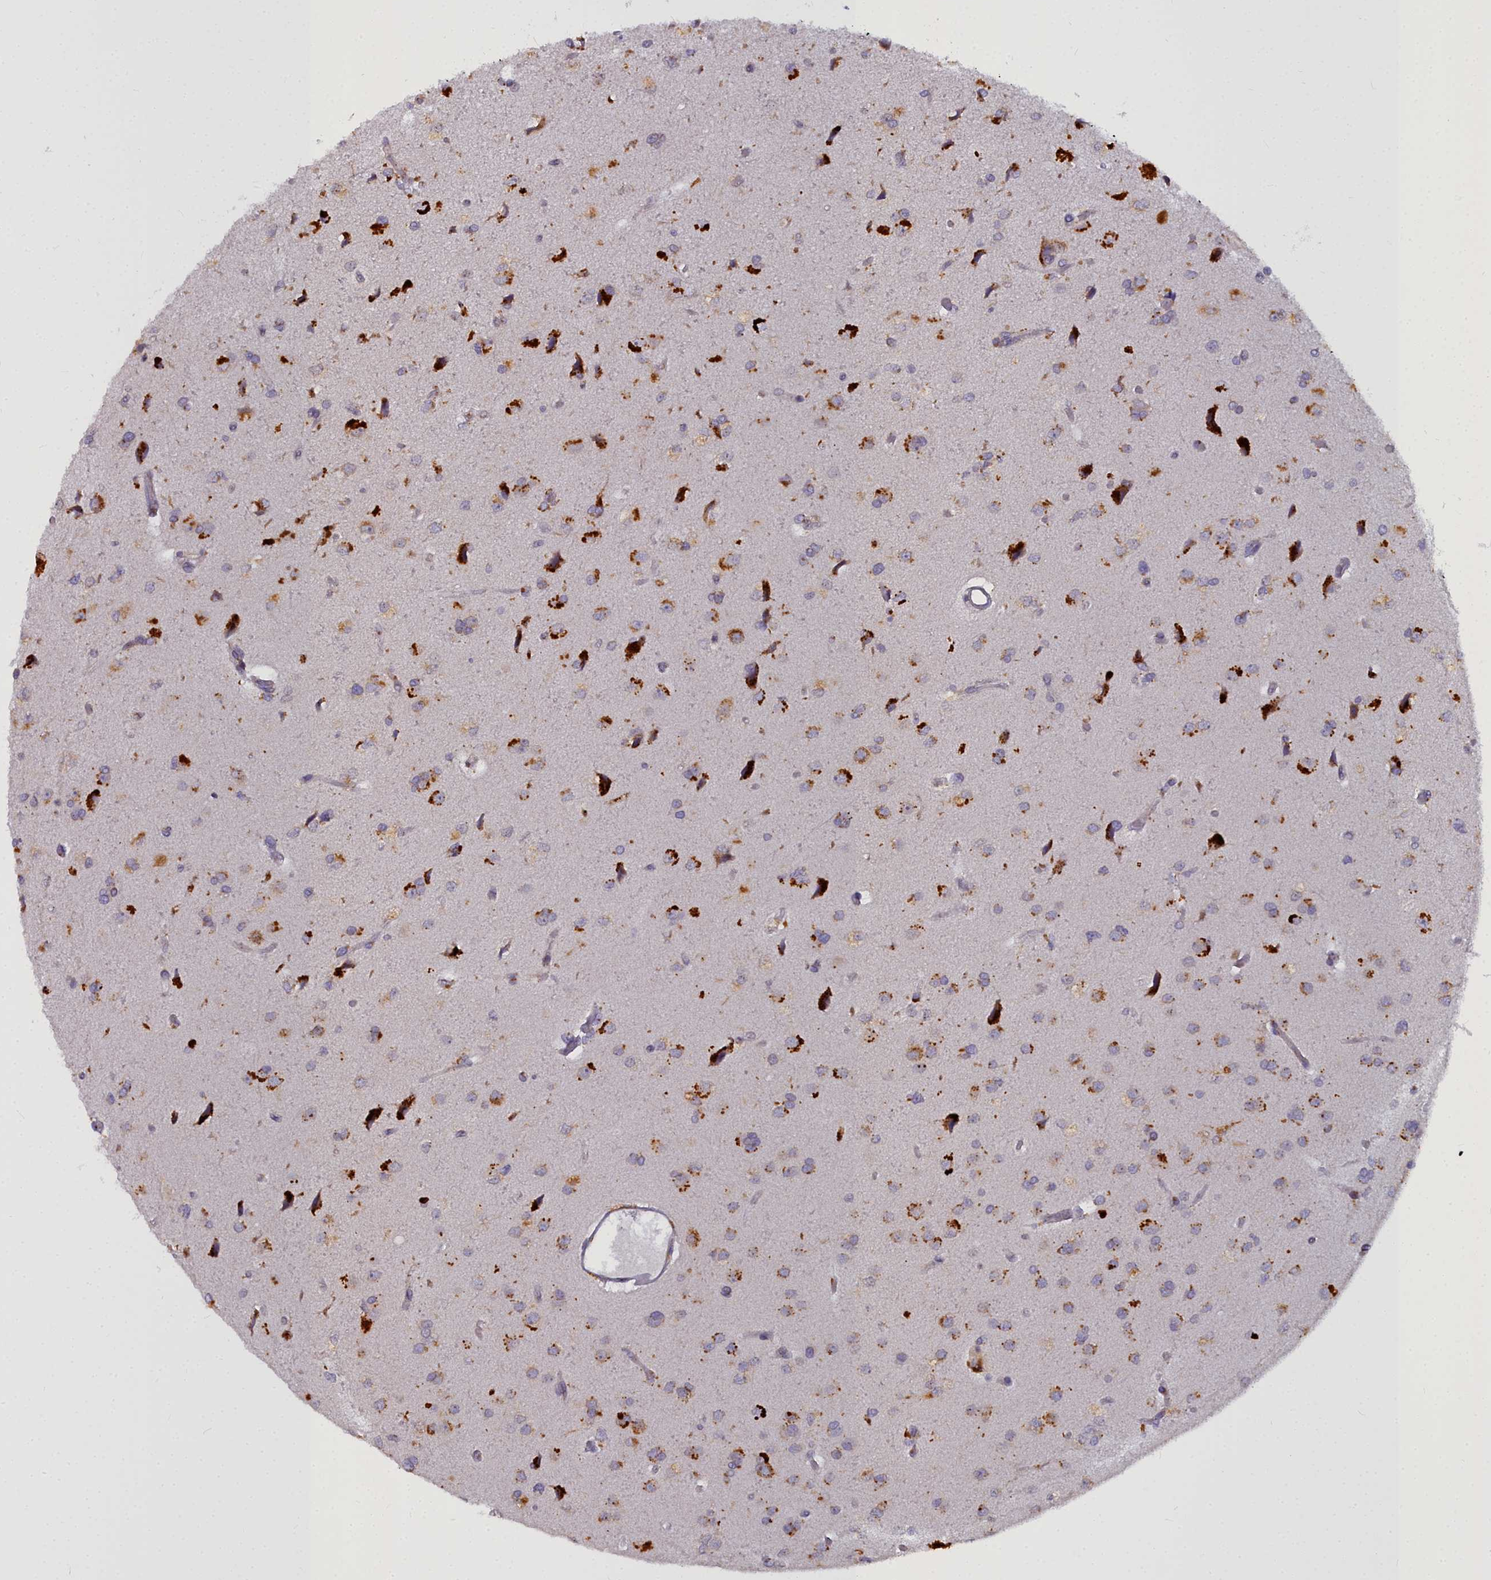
{"staining": {"intensity": "moderate", "quantity": "25%-75%", "location": "cytoplasmic/membranous"}, "tissue": "glioma", "cell_type": "Tumor cells", "image_type": "cancer", "snomed": [{"axis": "morphology", "description": "Glioma, malignant, High grade"}, {"axis": "topography", "description": "Brain"}], "caption": "A photomicrograph of human malignant high-grade glioma stained for a protein demonstrates moderate cytoplasmic/membranous brown staining in tumor cells.", "gene": "WDPCP", "patient": {"sex": "male", "age": 77}}